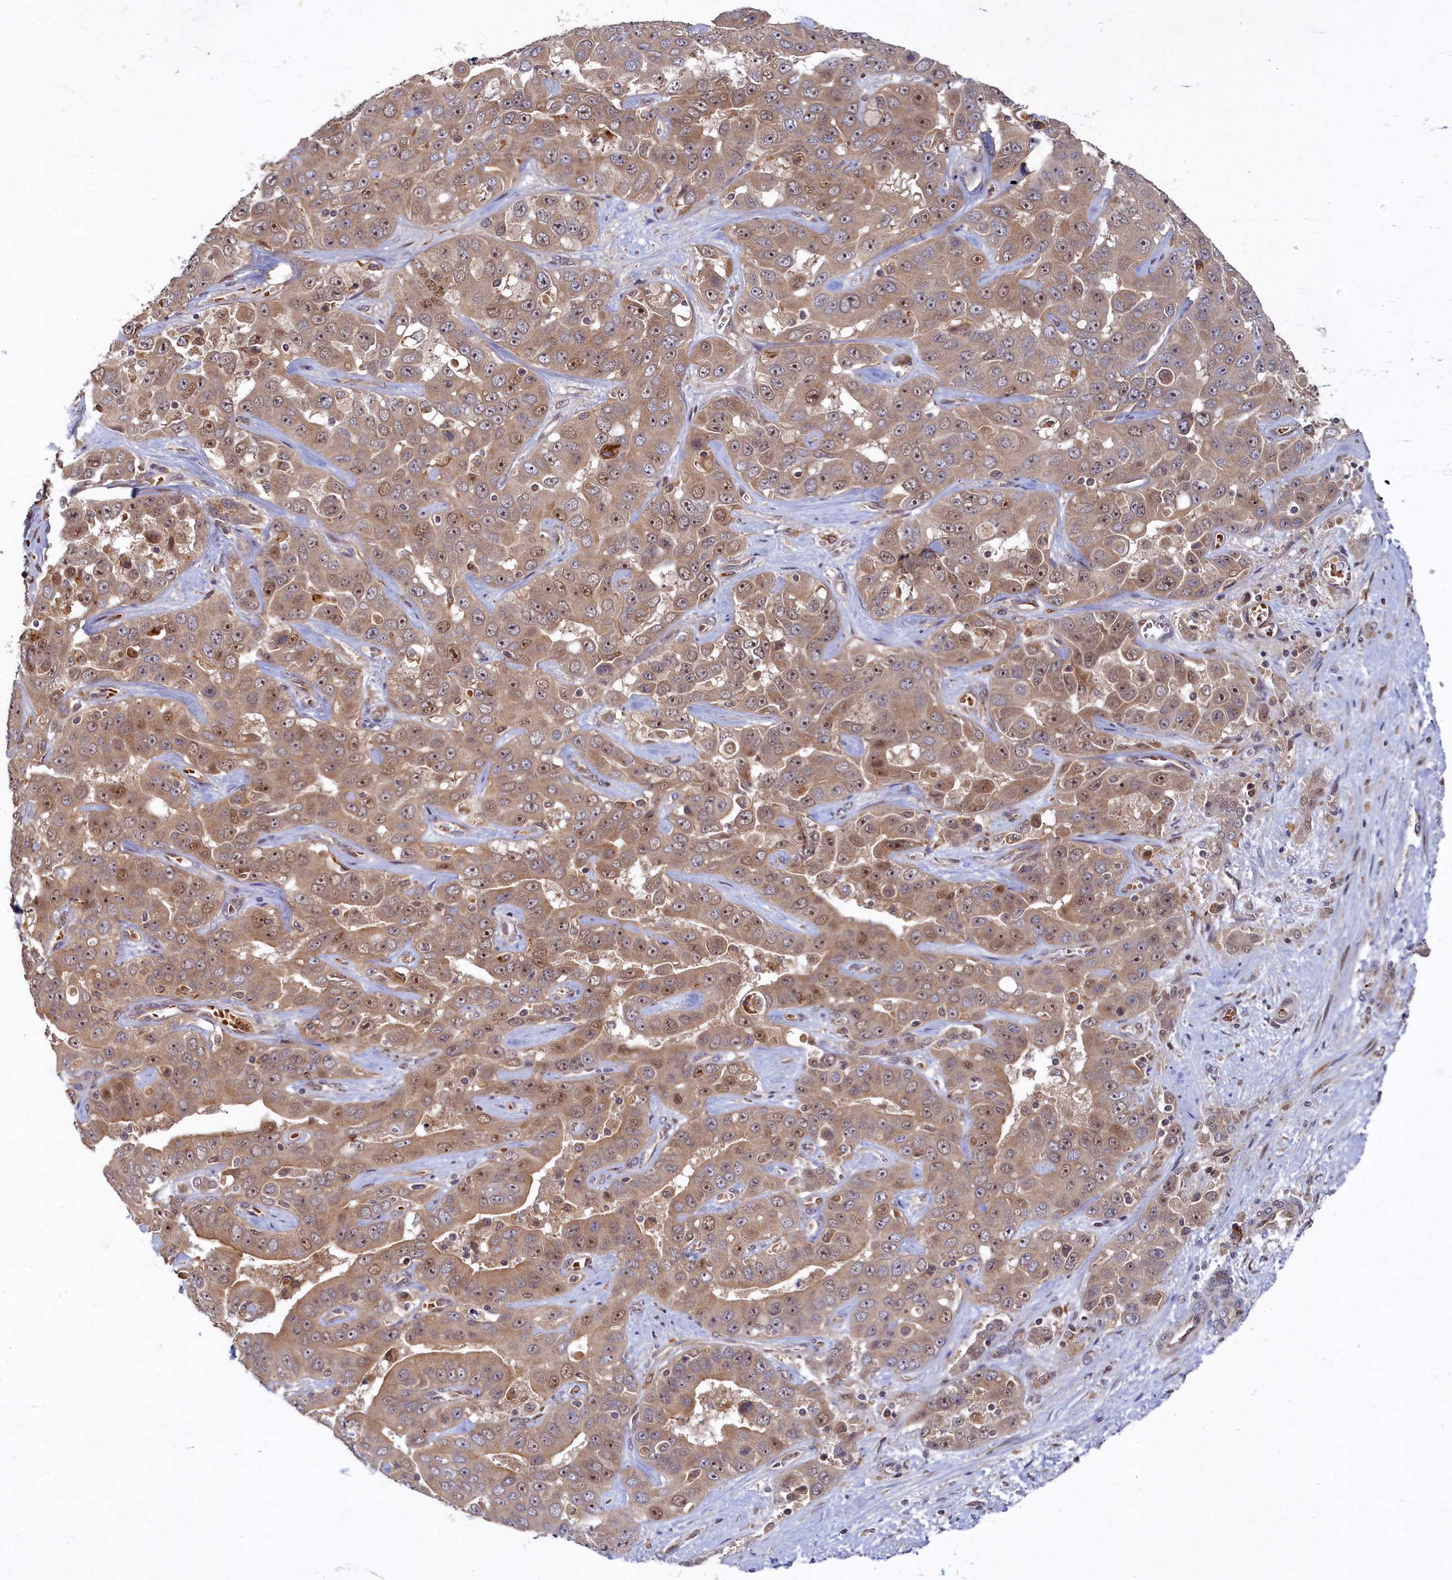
{"staining": {"intensity": "moderate", "quantity": ">75%", "location": "cytoplasmic/membranous,nuclear"}, "tissue": "liver cancer", "cell_type": "Tumor cells", "image_type": "cancer", "snomed": [{"axis": "morphology", "description": "Cholangiocarcinoma"}, {"axis": "topography", "description": "Liver"}], "caption": "Immunohistochemistry (IHC) of liver cancer demonstrates medium levels of moderate cytoplasmic/membranous and nuclear staining in approximately >75% of tumor cells.", "gene": "CEP20", "patient": {"sex": "female", "age": 52}}